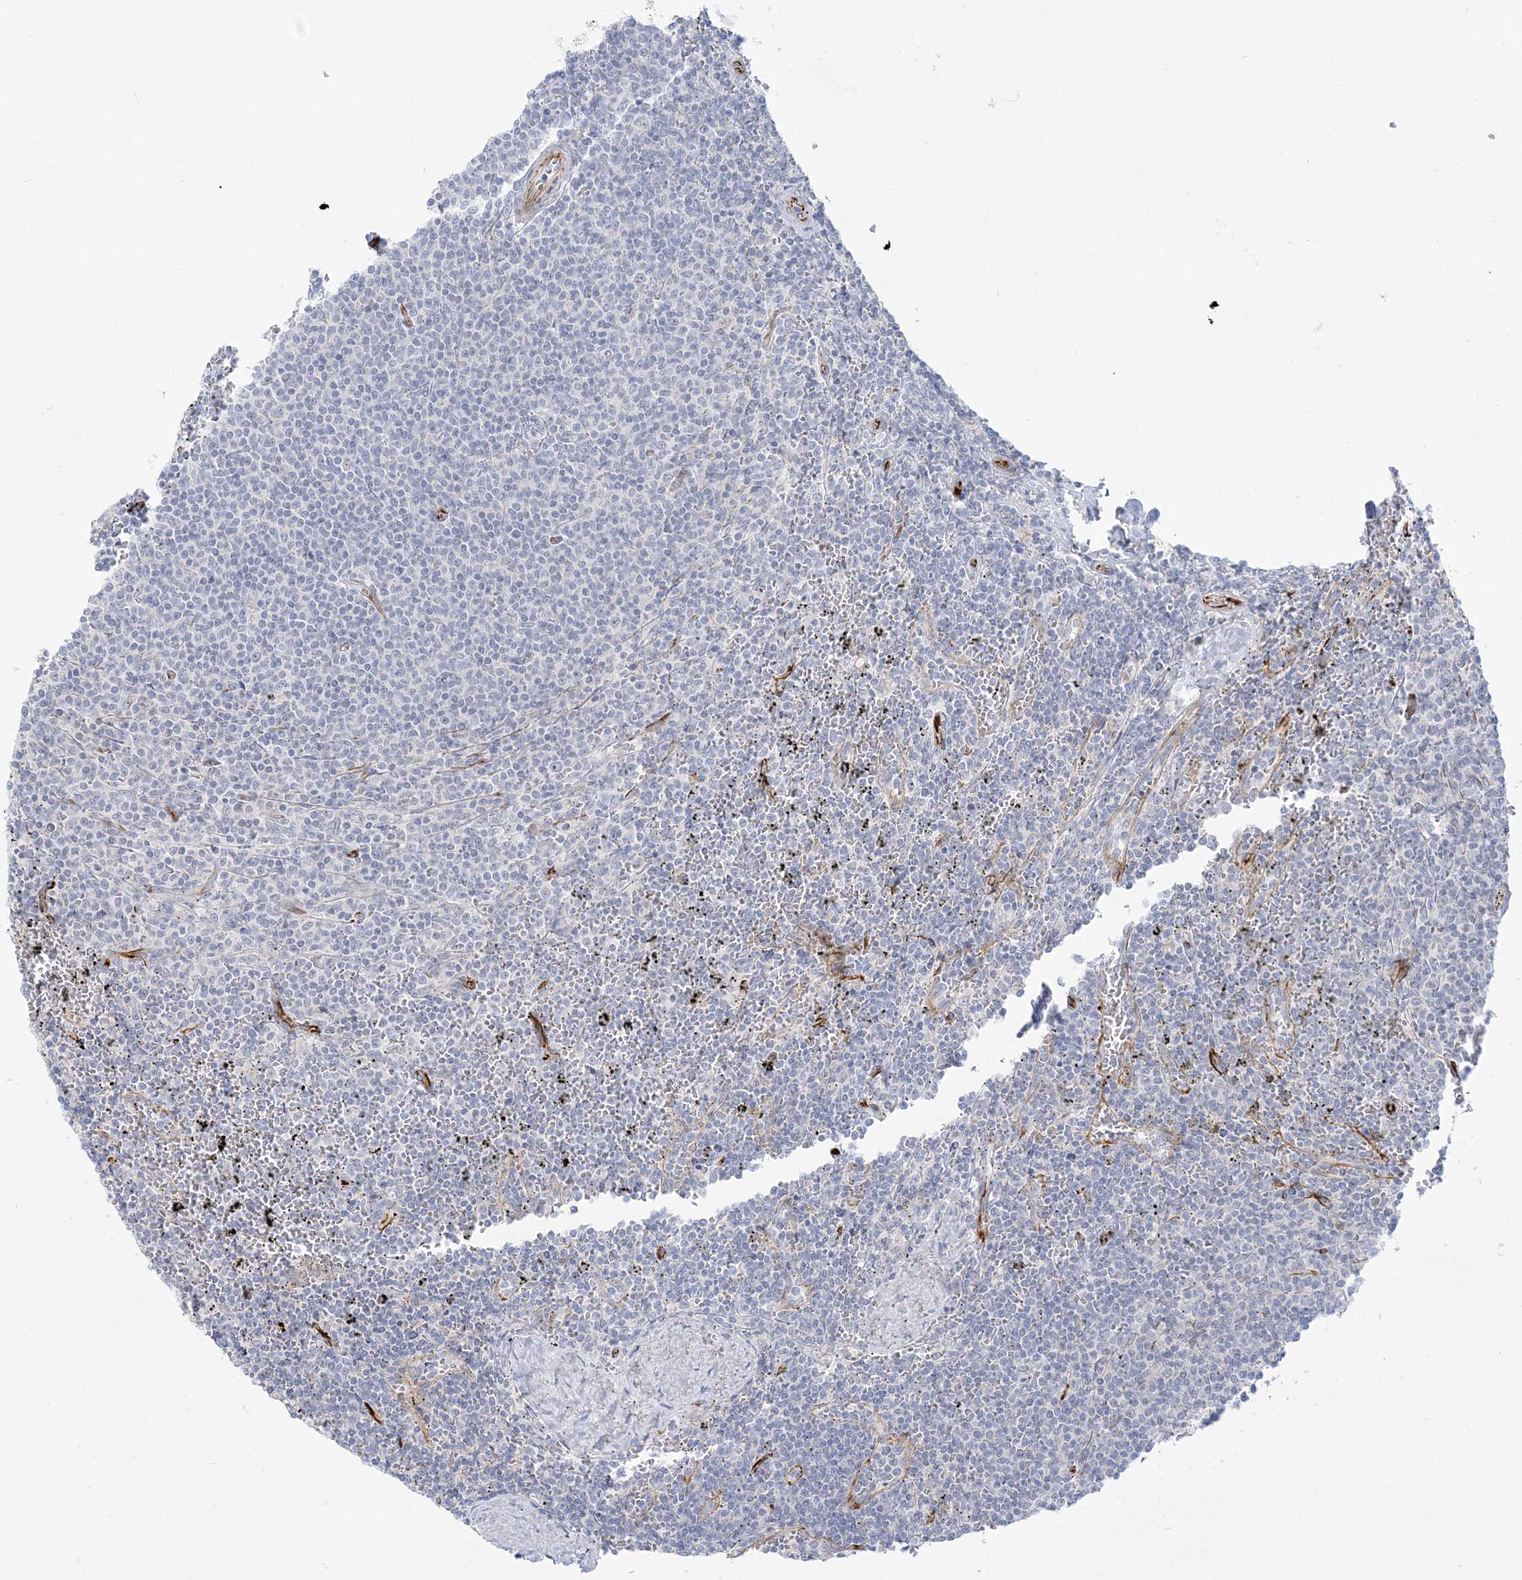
{"staining": {"intensity": "negative", "quantity": "none", "location": "none"}, "tissue": "lymphoma", "cell_type": "Tumor cells", "image_type": "cancer", "snomed": [{"axis": "morphology", "description": "Malignant lymphoma, non-Hodgkin's type, Low grade"}, {"axis": "topography", "description": "Spleen"}], "caption": "Immunohistochemistry (IHC) of malignant lymphoma, non-Hodgkin's type (low-grade) exhibits no positivity in tumor cells.", "gene": "GPAT2", "patient": {"sex": "female", "age": 50}}